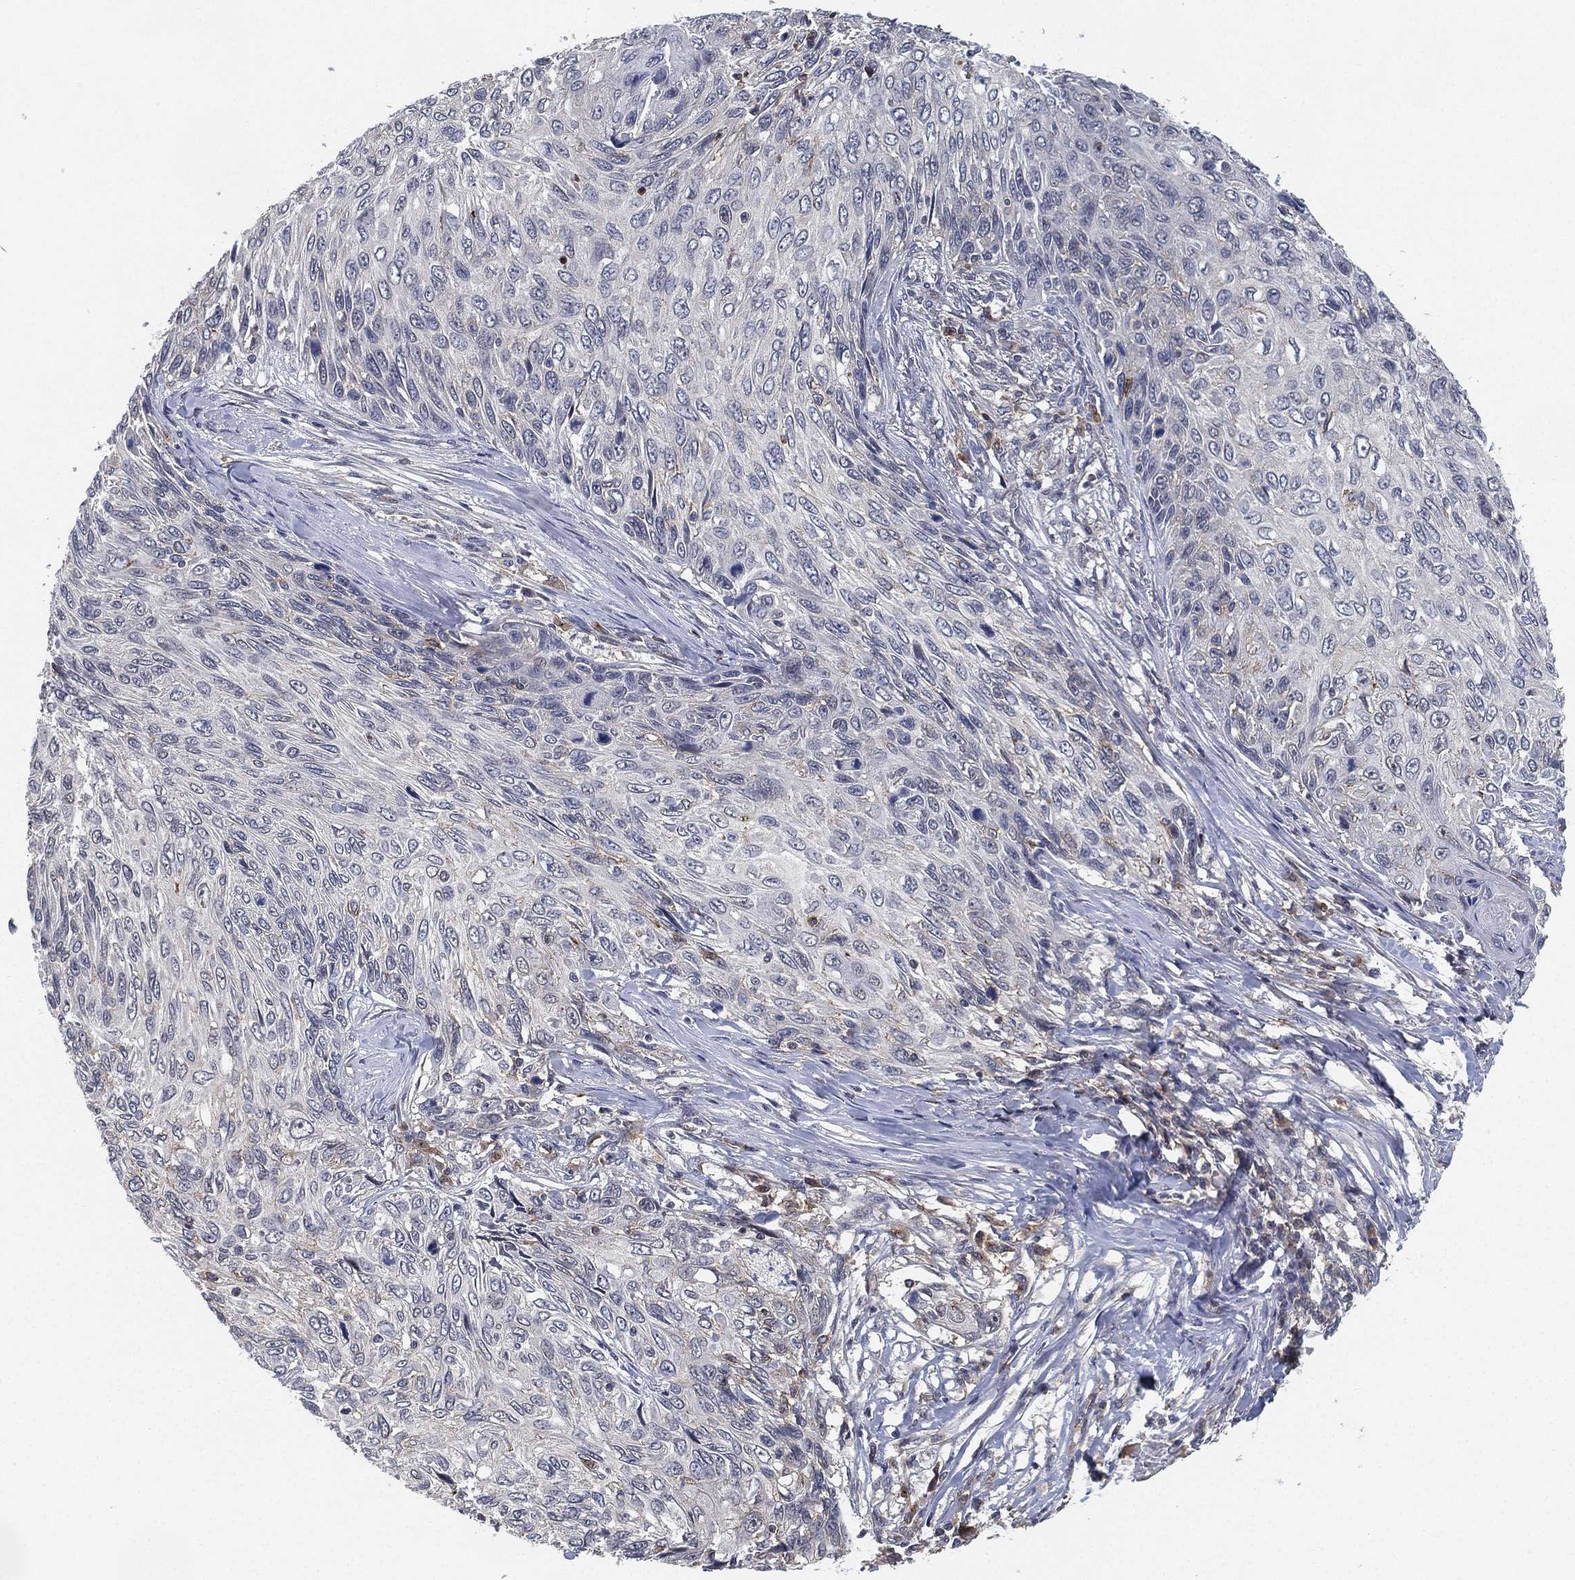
{"staining": {"intensity": "negative", "quantity": "none", "location": "none"}, "tissue": "skin cancer", "cell_type": "Tumor cells", "image_type": "cancer", "snomed": [{"axis": "morphology", "description": "Squamous cell carcinoma, NOS"}, {"axis": "topography", "description": "Skin"}], "caption": "DAB immunohistochemical staining of skin cancer exhibits no significant expression in tumor cells.", "gene": "CFAP251", "patient": {"sex": "male", "age": 92}}